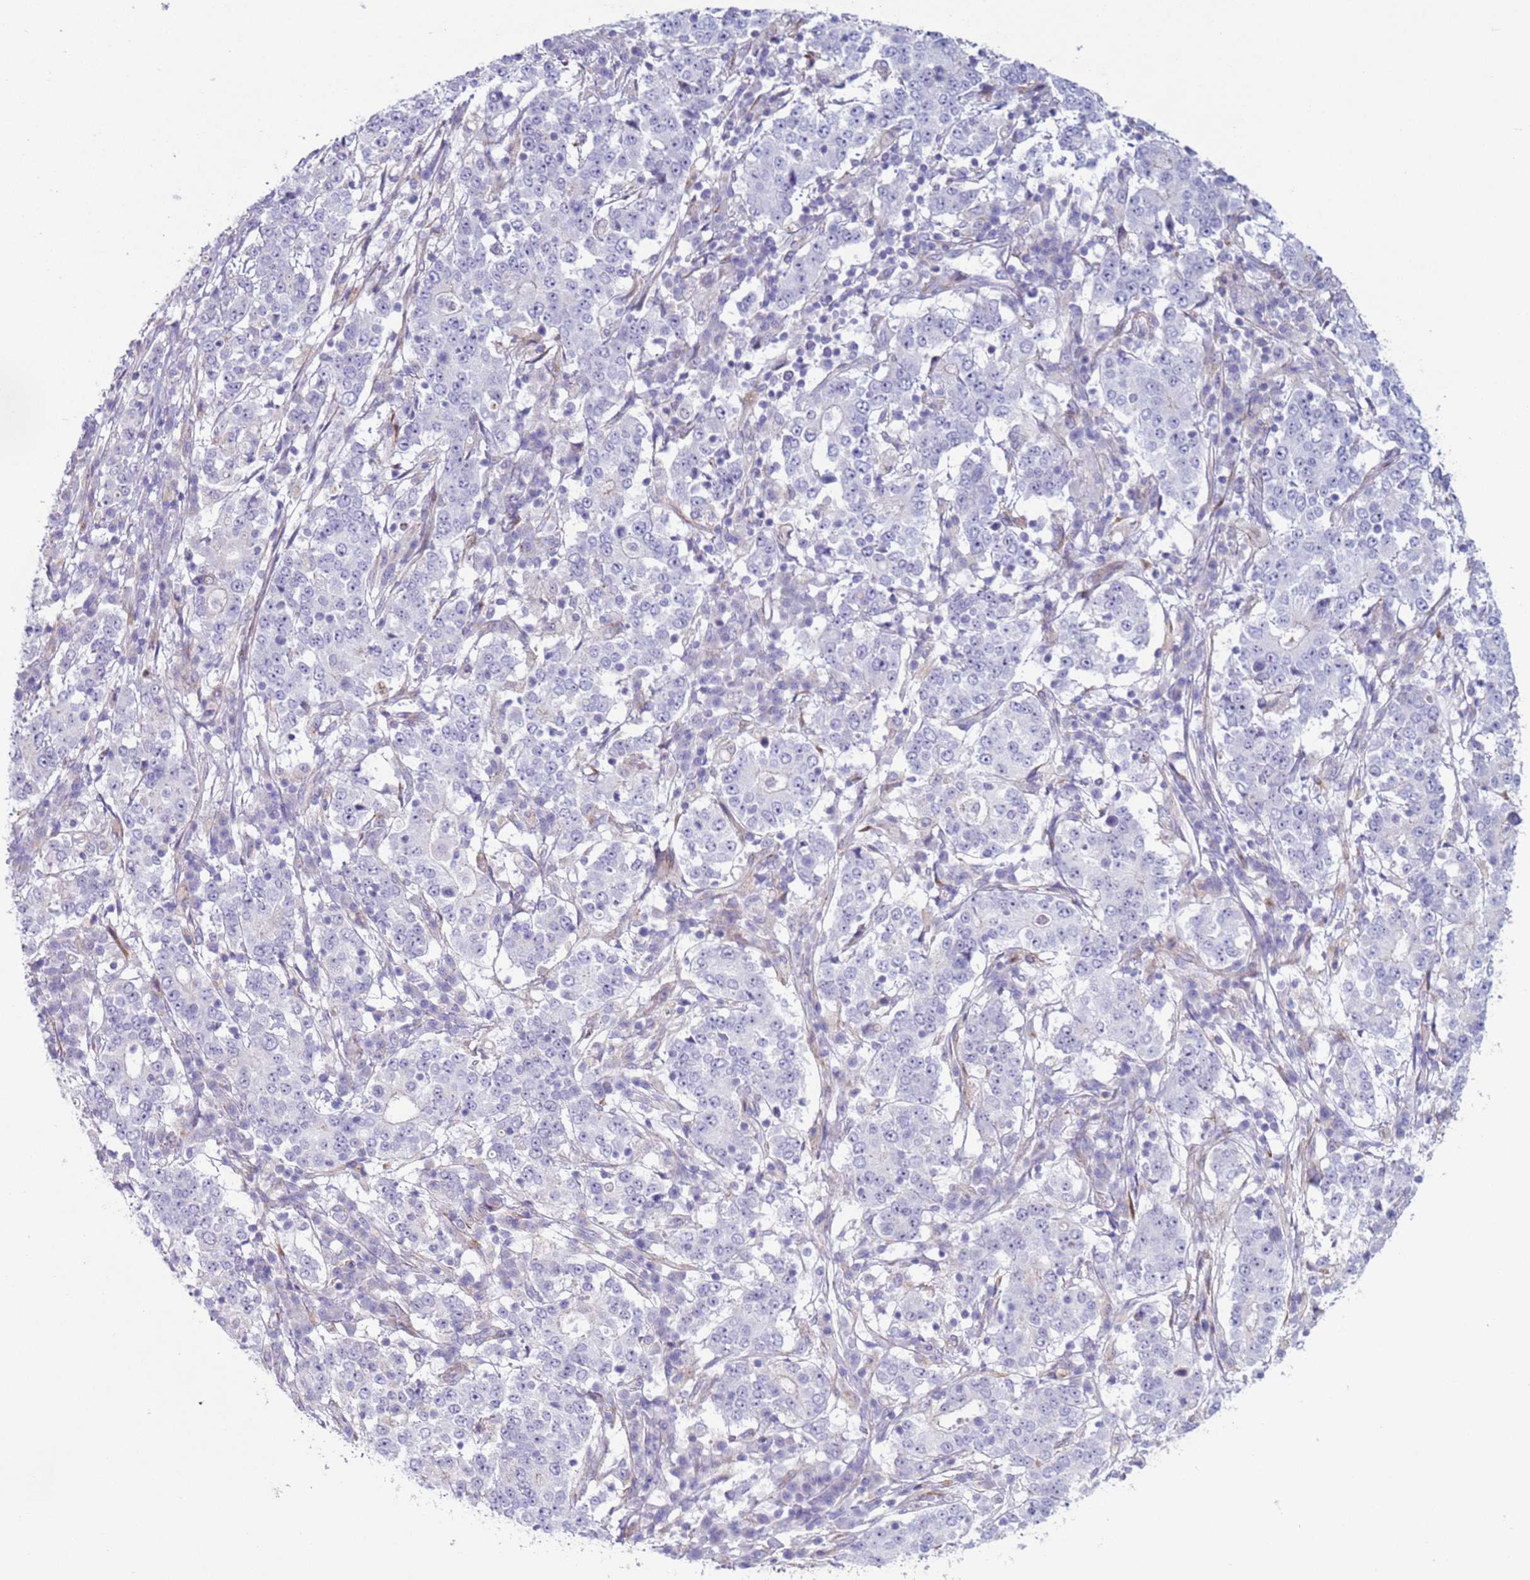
{"staining": {"intensity": "negative", "quantity": "none", "location": "none"}, "tissue": "stomach cancer", "cell_type": "Tumor cells", "image_type": "cancer", "snomed": [{"axis": "morphology", "description": "Adenocarcinoma, NOS"}, {"axis": "topography", "description": "Stomach"}], "caption": "High magnification brightfield microscopy of stomach cancer stained with DAB (3,3'-diaminobenzidine) (brown) and counterstained with hematoxylin (blue): tumor cells show no significant expression.", "gene": "HEATR1", "patient": {"sex": "male", "age": 59}}